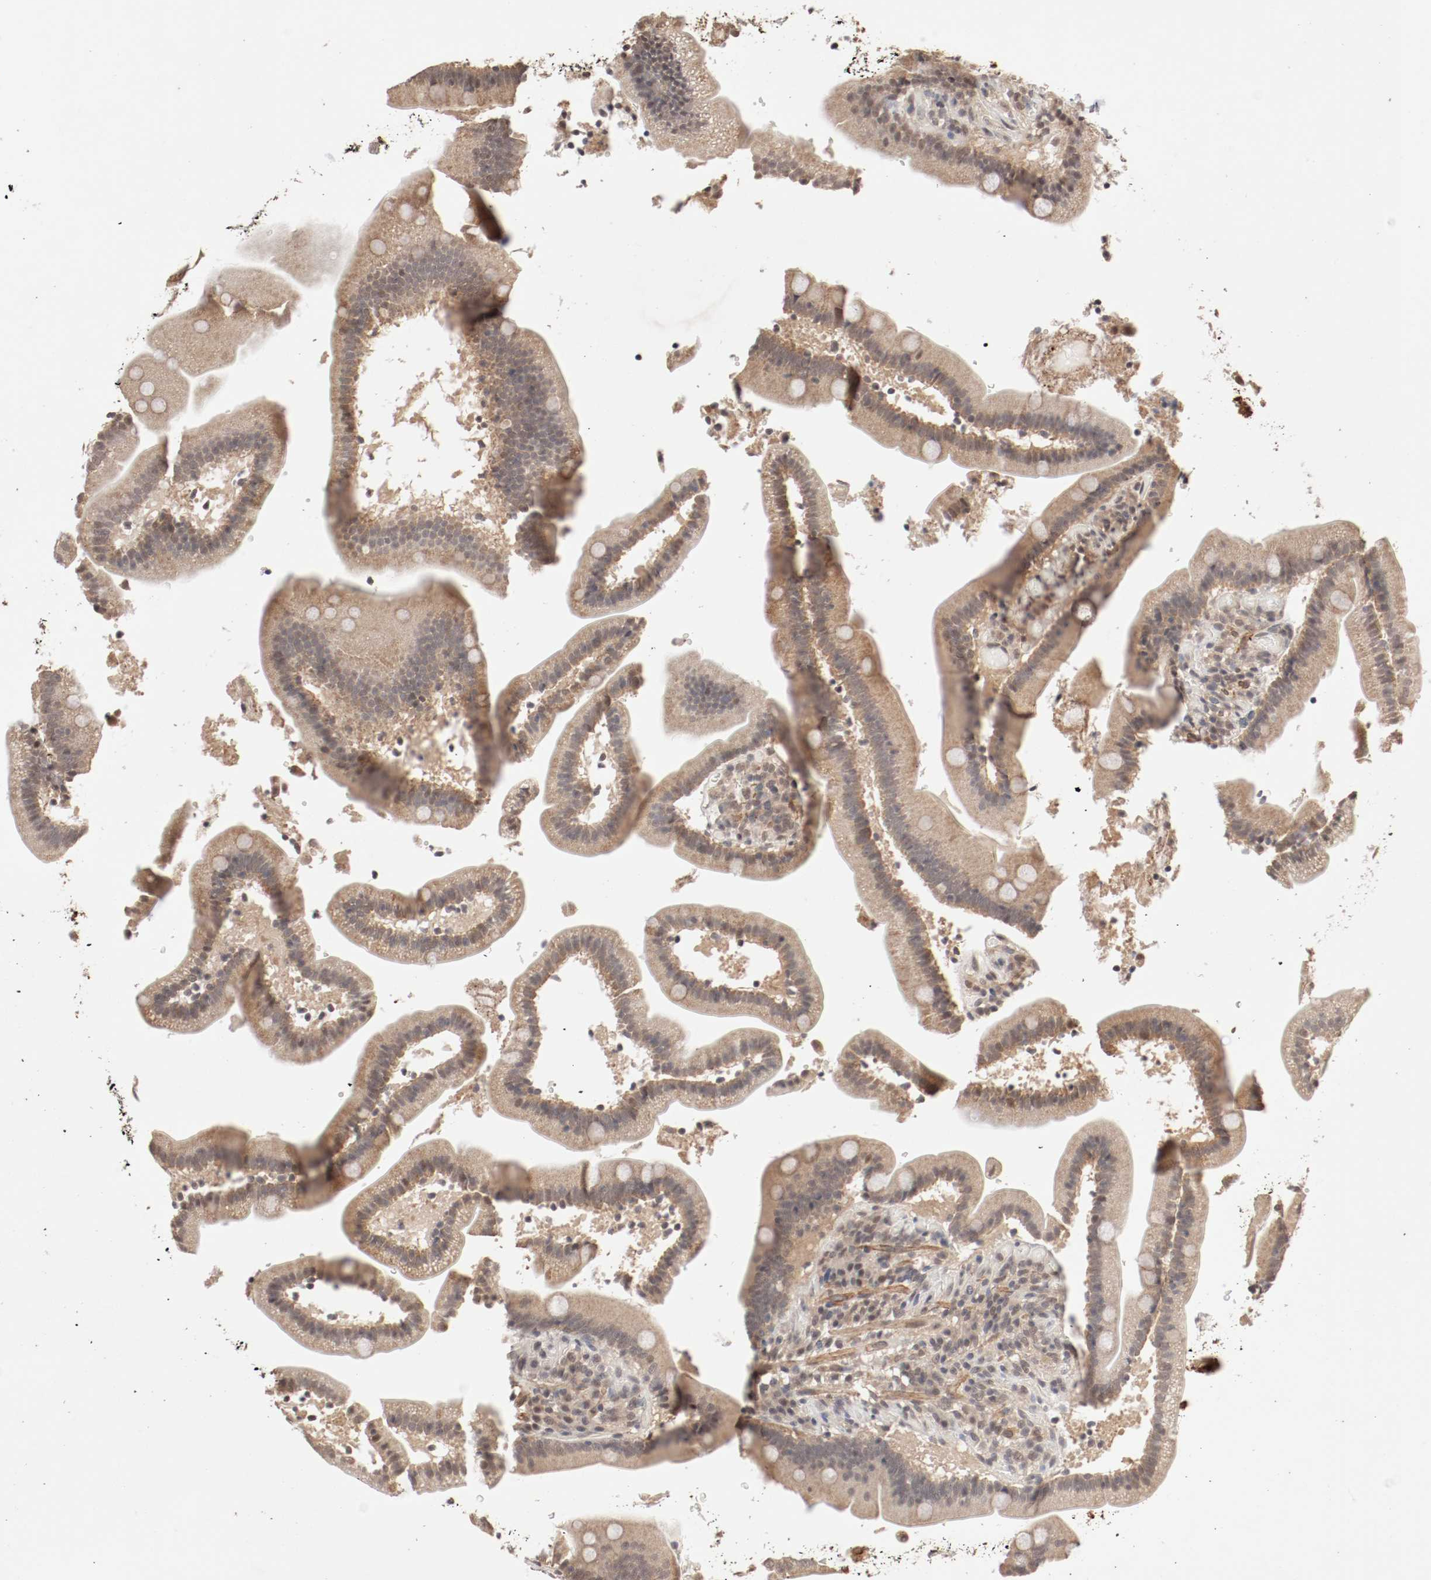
{"staining": {"intensity": "moderate", "quantity": ">75%", "location": "cytoplasmic/membranous,nuclear"}, "tissue": "duodenum", "cell_type": "Glandular cells", "image_type": "normal", "snomed": [{"axis": "morphology", "description": "Normal tissue, NOS"}, {"axis": "topography", "description": "Duodenum"}], "caption": "Immunohistochemistry (IHC) histopathology image of benign duodenum: human duodenum stained using immunohistochemistry (IHC) reveals medium levels of moderate protein expression localized specifically in the cytoplasmic/membranous,nuclear of glandular cells, appearing as a cytoplasmic/membranous,nuclear brown color.", "gene": "CSNK2B", "patient": {"sex": "male", "age": 66}}